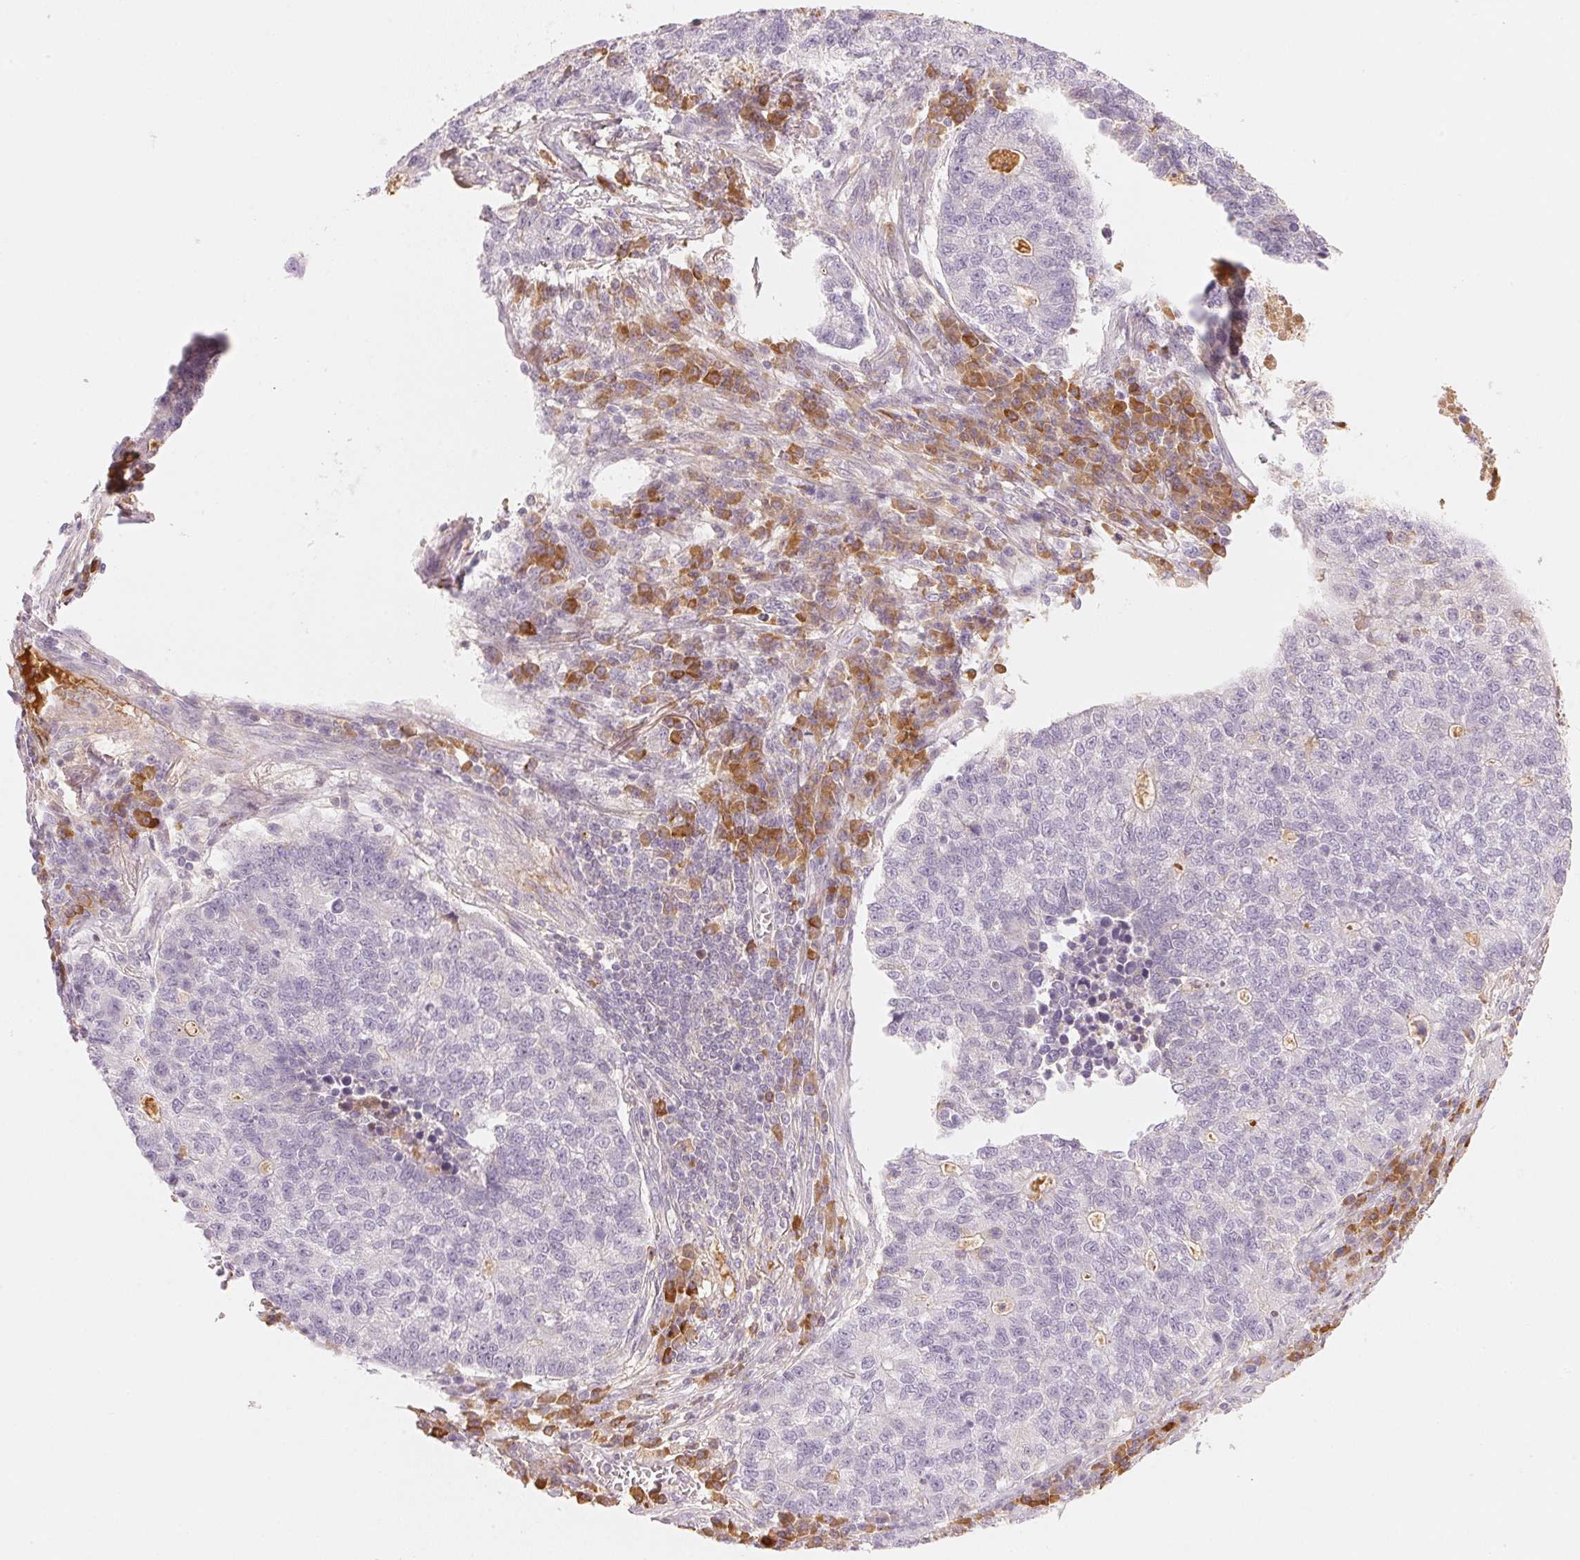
{"staining": {"intensity": "negative", "quantity": "none", "location": "none"}, "tissue": "lung cancer", "cell_type": "Tumor cells", "image_type": "cancer", "snomed": [{"axis": "morphology", "description": "Adenocarcinoma, NOS"}, {"axis": "topography", "description": "Lung"}], "caption": "IHC of human lung cancer (adenocarcinoma) reveals no positivity in tumor cells.", "gene": "RMDN2", "patient": {"sex": "male", "age": 57}}